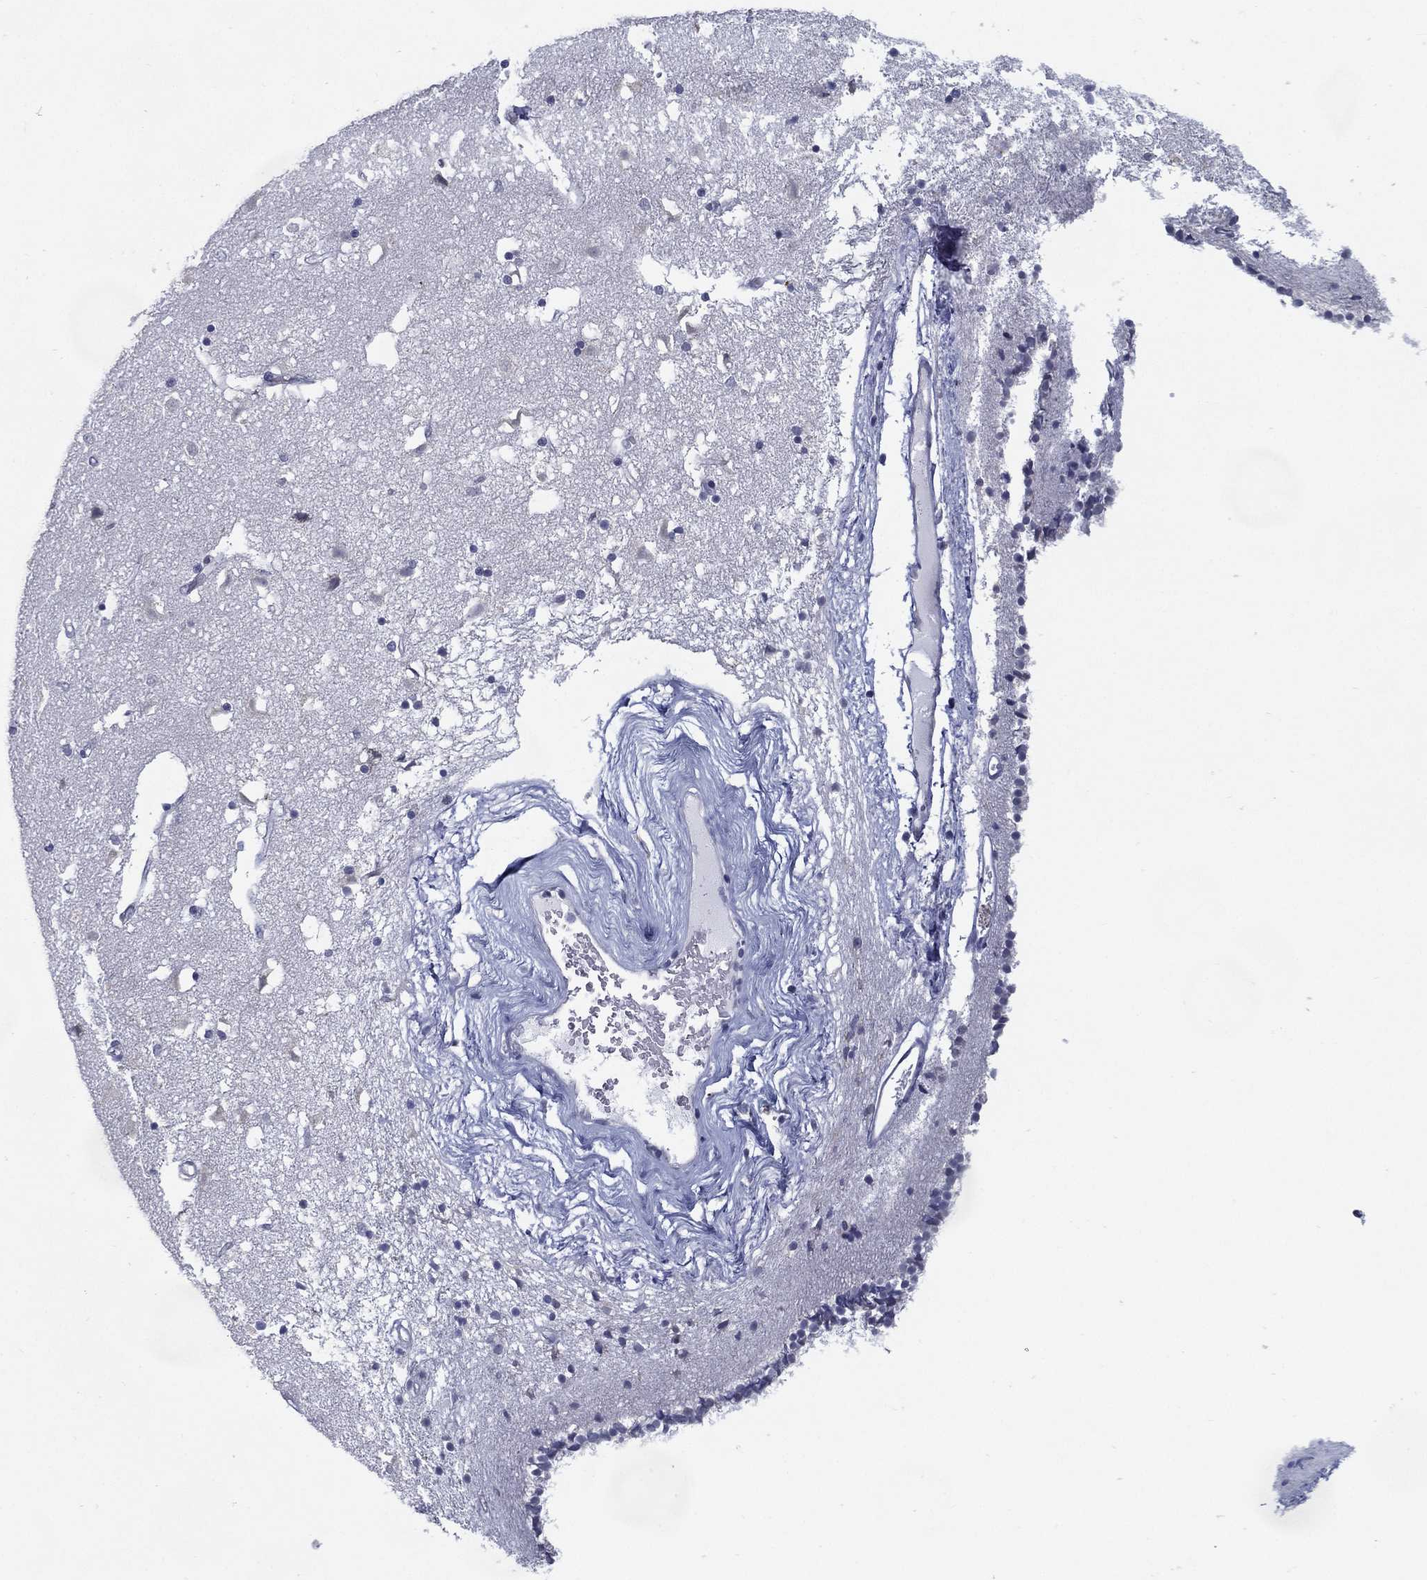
{"staining": {"intensity": "negative", "quantity": "none", "location": "none"}, "tissue": "caudate", "cell_type": "Glial cells", "image_type": "normal", "snomed": [{"axis": "morphology", "description": "Normal tissue, NOS"}, {"axis": "topography", "description": "Lateral ventricle wall"}], "caption": "Glial cells are negative for brown protein staining in normal caudate. The staining was performed using DAB (3,3'-diaminobenzidine) to visualize the protein expression in brown, while the nuclei were stained in blue with hematoxylin (Magnification: 20x).", "gene": "C19orf18", "patient": {"sex": "female", "age": 71}}